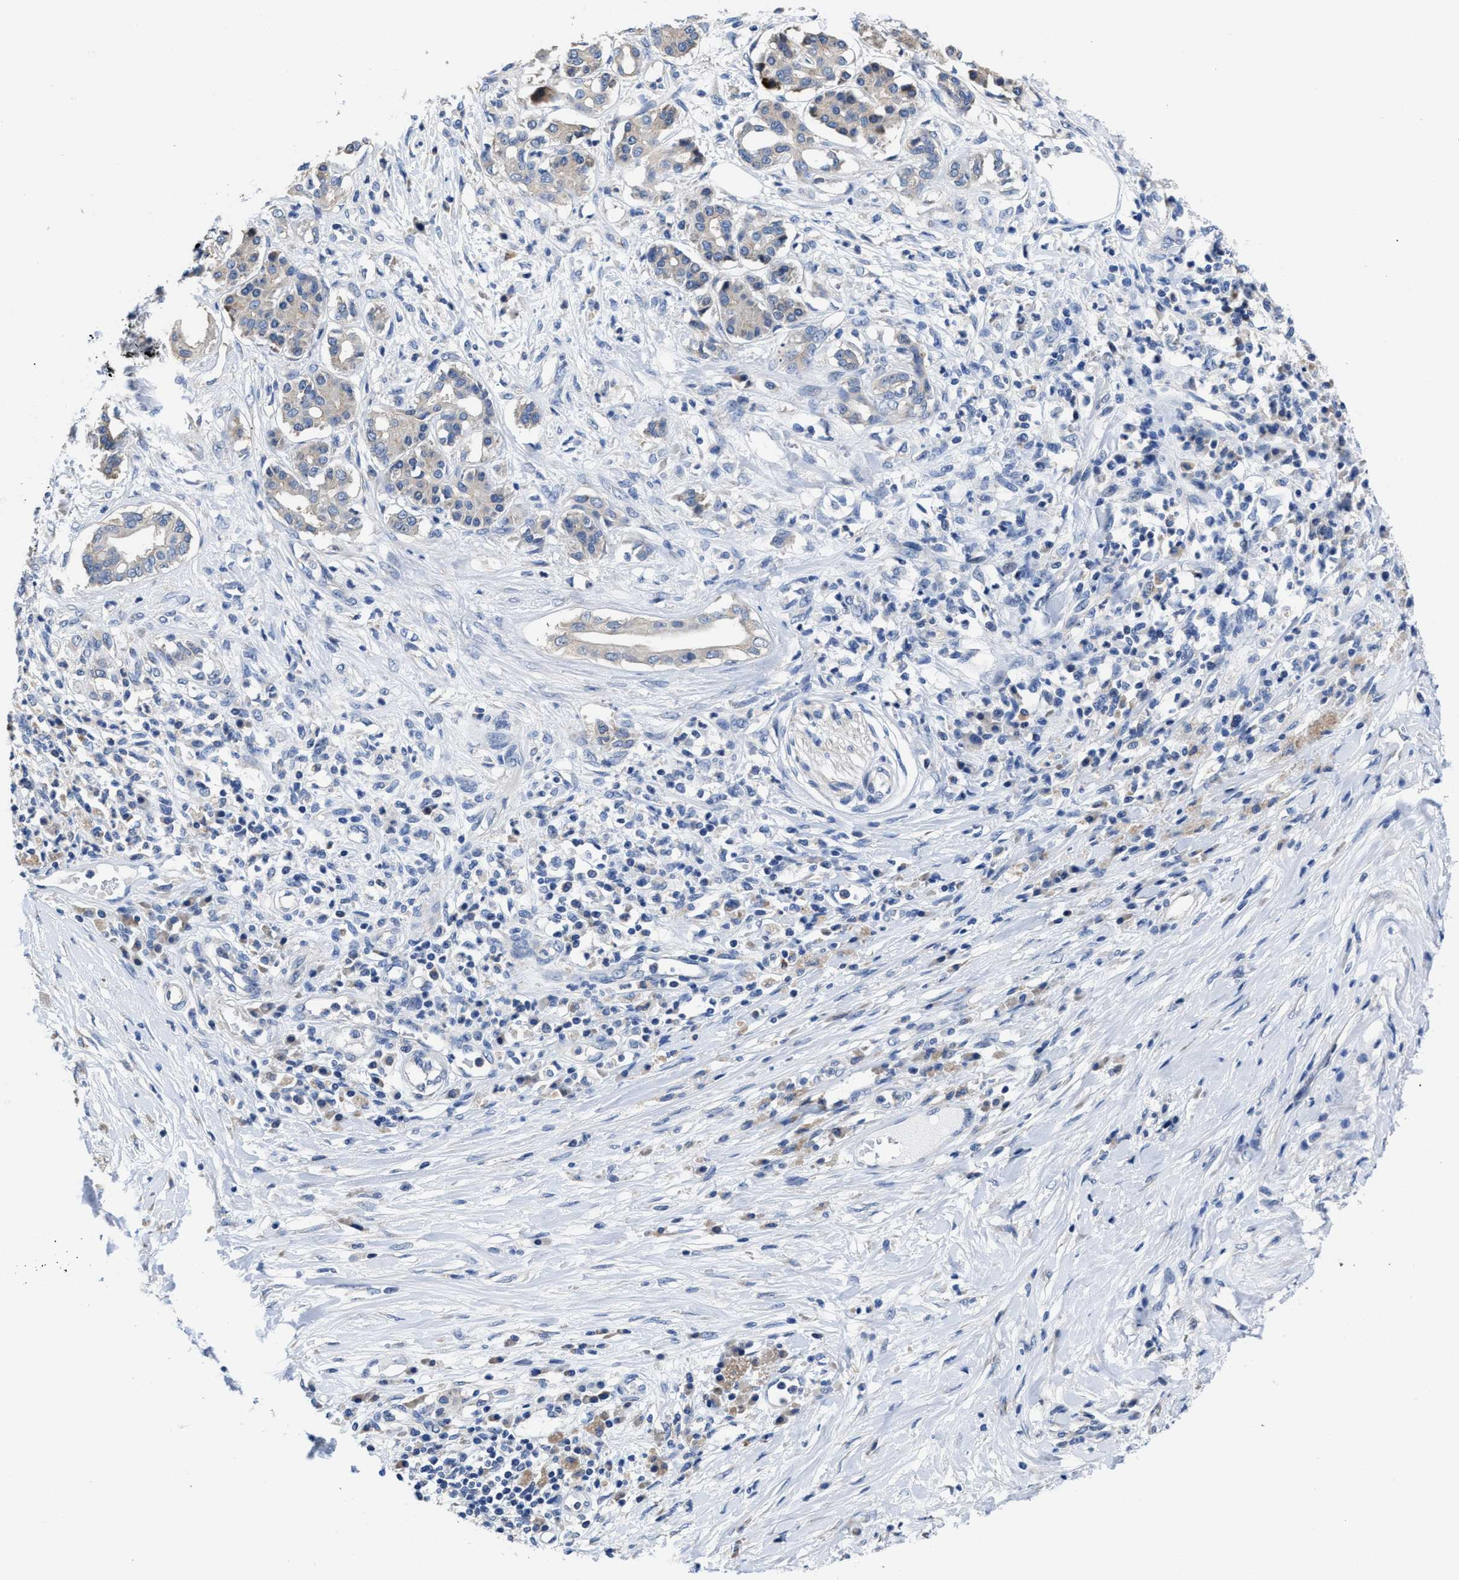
{"staining": {"intensity": "negative", "quantity": "none", "location": "none"}, "tissue": "pancreatic cancer", "cell_type": "Tumor cells", "image_type": "cancer", "snomed": [{"axis": "morphology", "description": "Adenocarcinoma, NOS"}, {"axis": "topography", "description": "Pancreas"}], "caption": "A histopathology image of pancreatic cancer stained for a protein reveals no brown staining in tumor cells.", "gene": "HOOK1", "patient": {"sex": "female", "age": 56}}